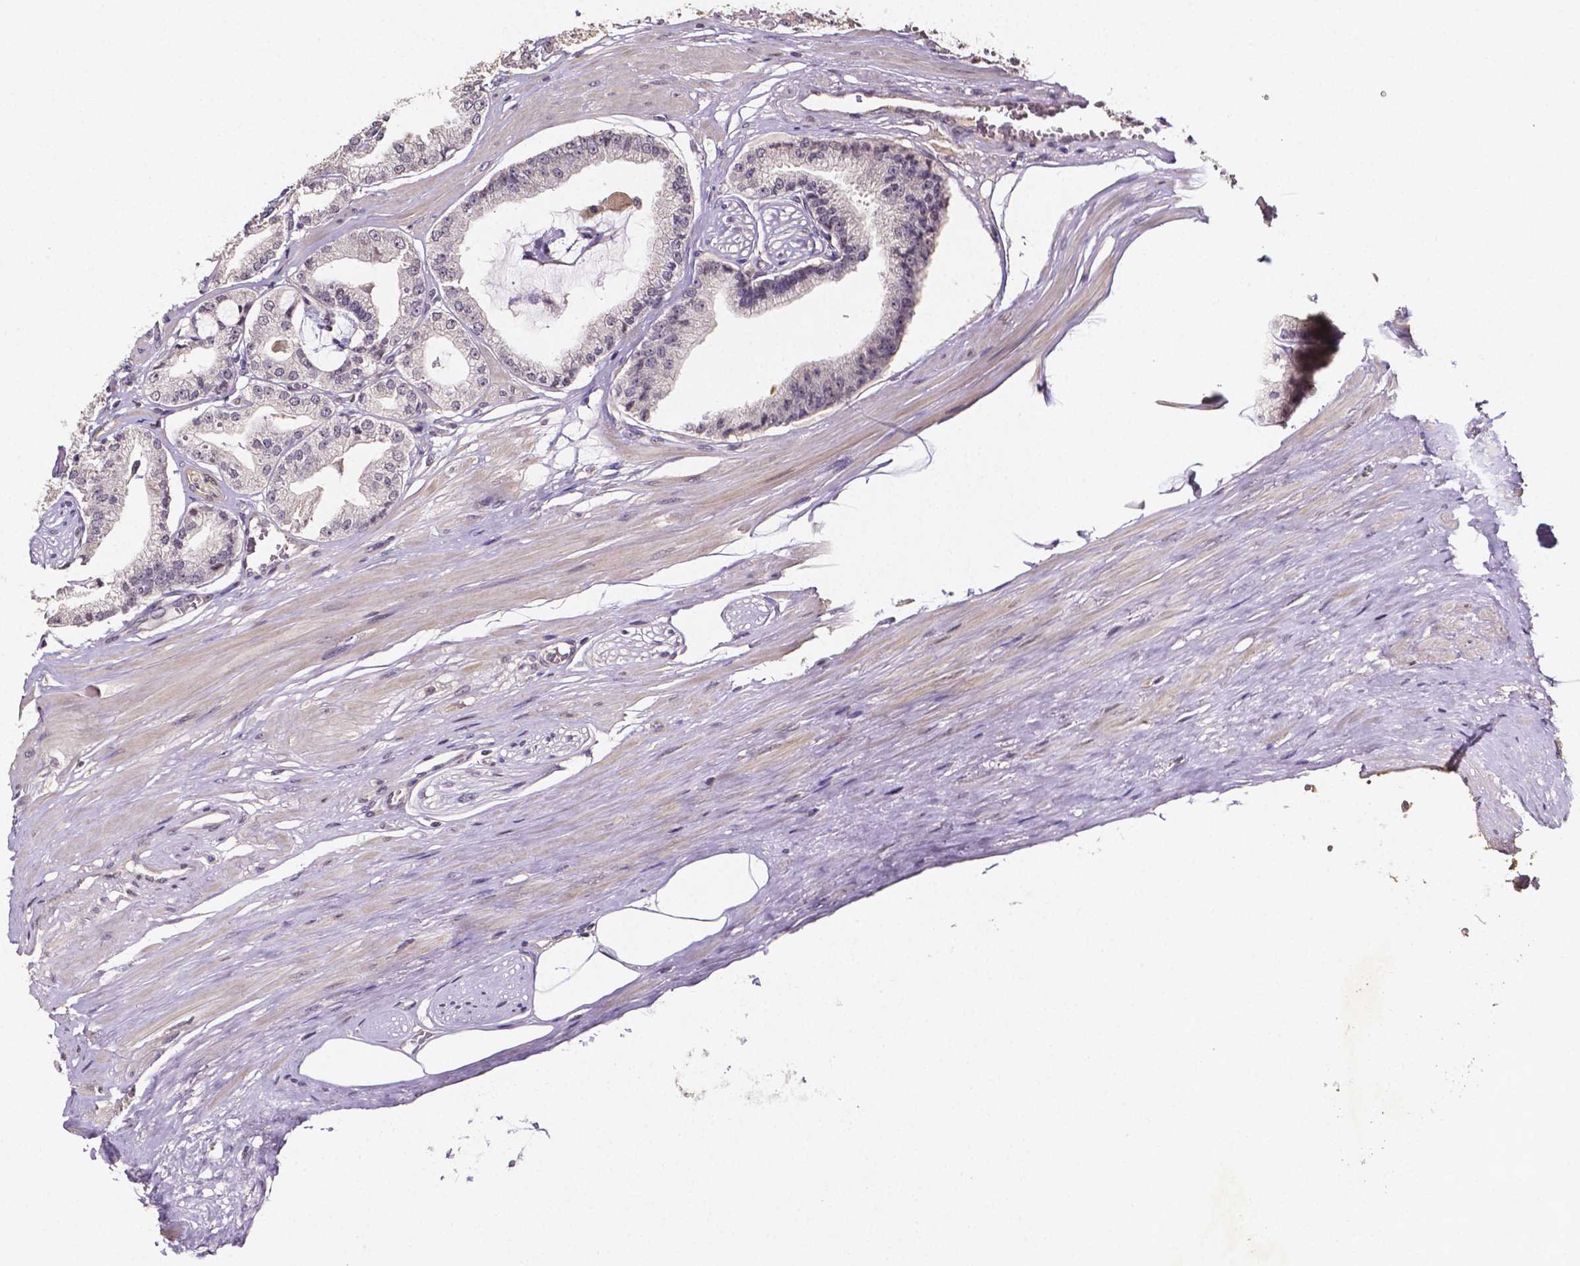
{"staining": {"intensity": "negative", "quantity": "none", "location": "none"}, "tissue": "prostate cancer", "cell_type": "Tumor cells", "image_type": "cancer", "snomed": [{"axis": "morphology", "description": "Adenocarcinoma, High grade"}, {"axis": "topography", "description": "Prostate"}], "caption": "Immunohistochemistry (IHC) image of prostate adenocarcinoma (high-grade) stained for a protein (brown), which demonstrates no positivity in tumor cells.", "gene": "NRGN", "patient": {"sex": "male", "age": 71}}